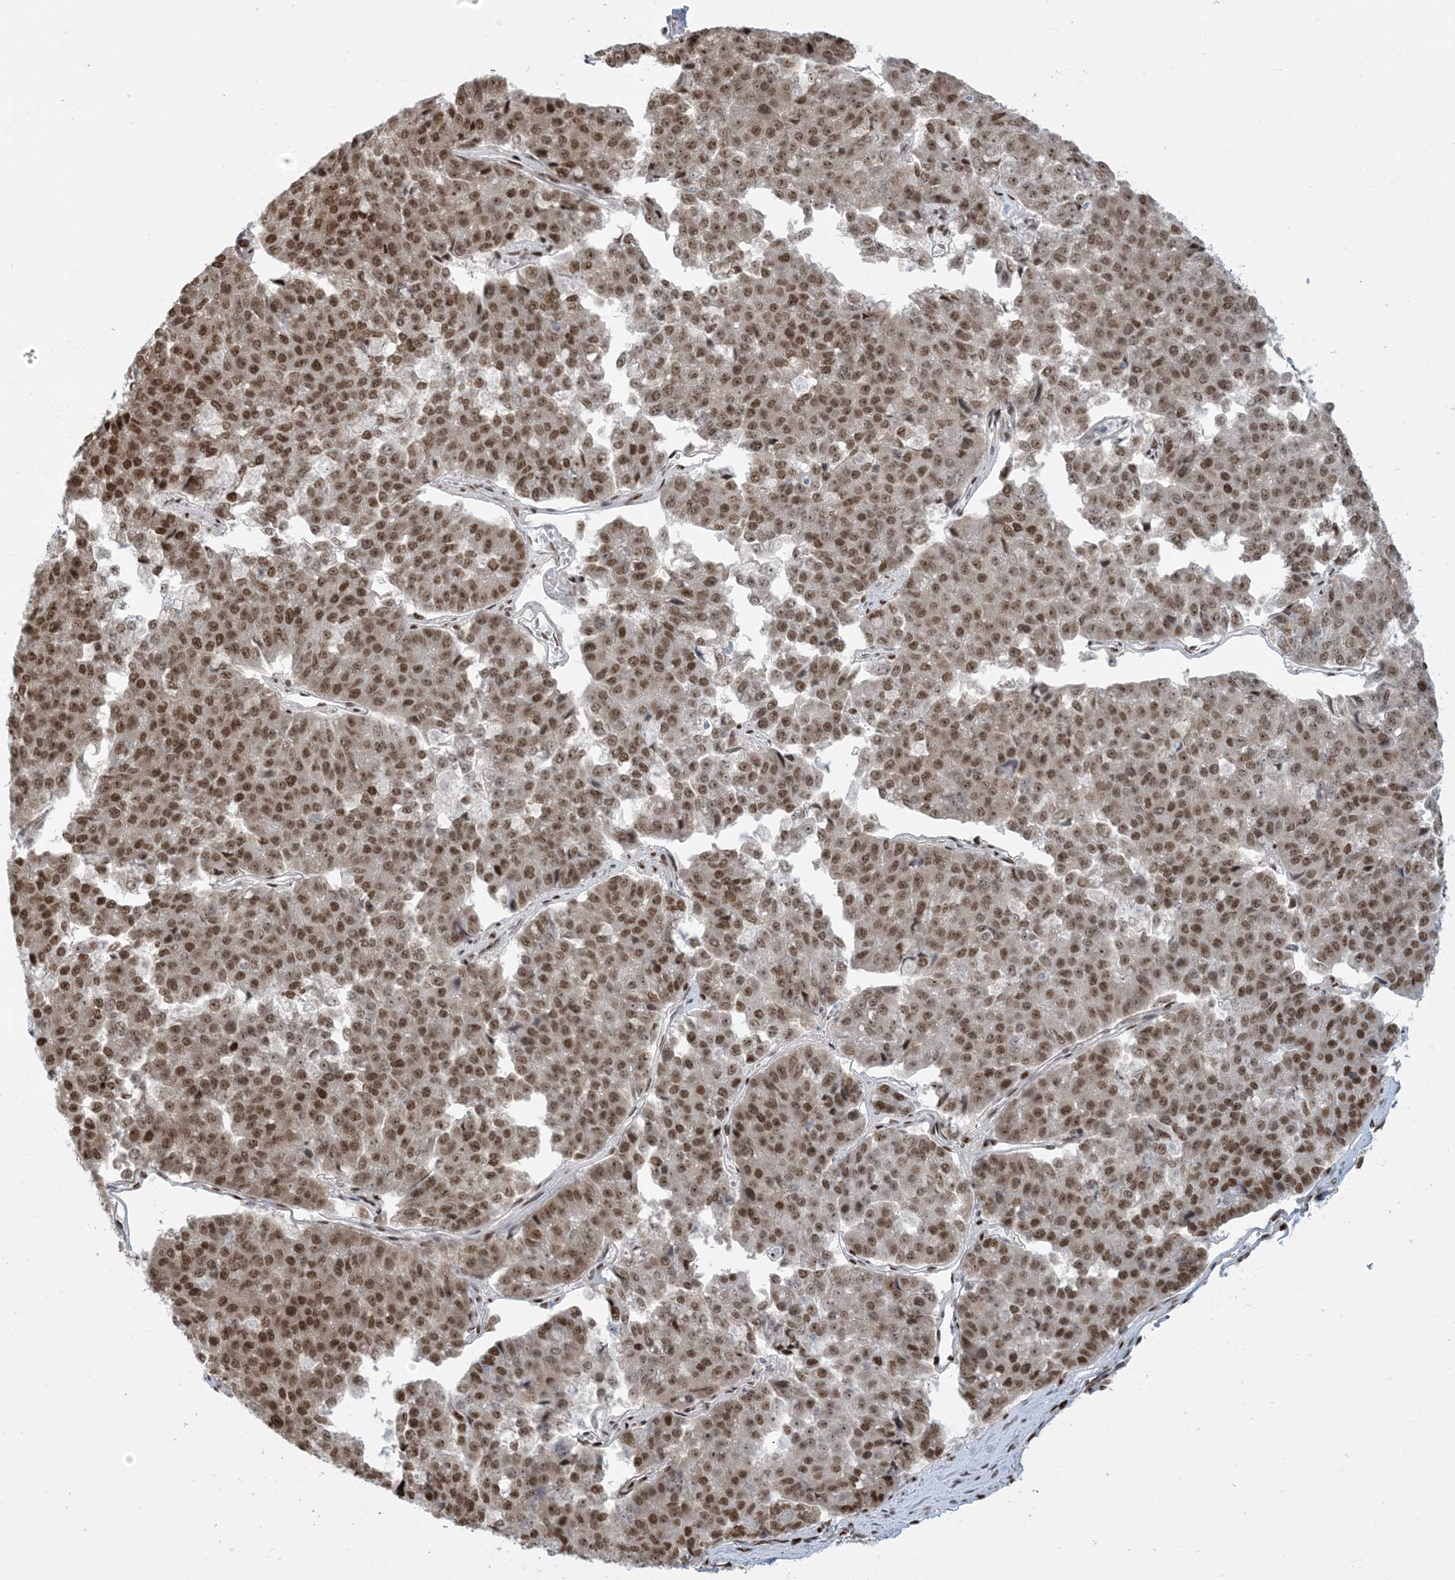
{"staining": {"intensity": "moderate", "quantity": ">75%", "location": "nuclear"}, "tissue": "pancreatic cancer", "cell_type": "Tumor cells", "image_type": "cancer", "snomed": [{"axis": "morphology", "description": "Adenocarcinoma, NOS"}, {"axis": "topography", "description": "Pancreas"}], "caption": "Protein analysis of adenocarcinoma (pancreatic) tissue displays moderate nuclear expression in about >75% of tumor cells.", "gene": "STAG1", "patient": {"sex": "male", "age": 50}}